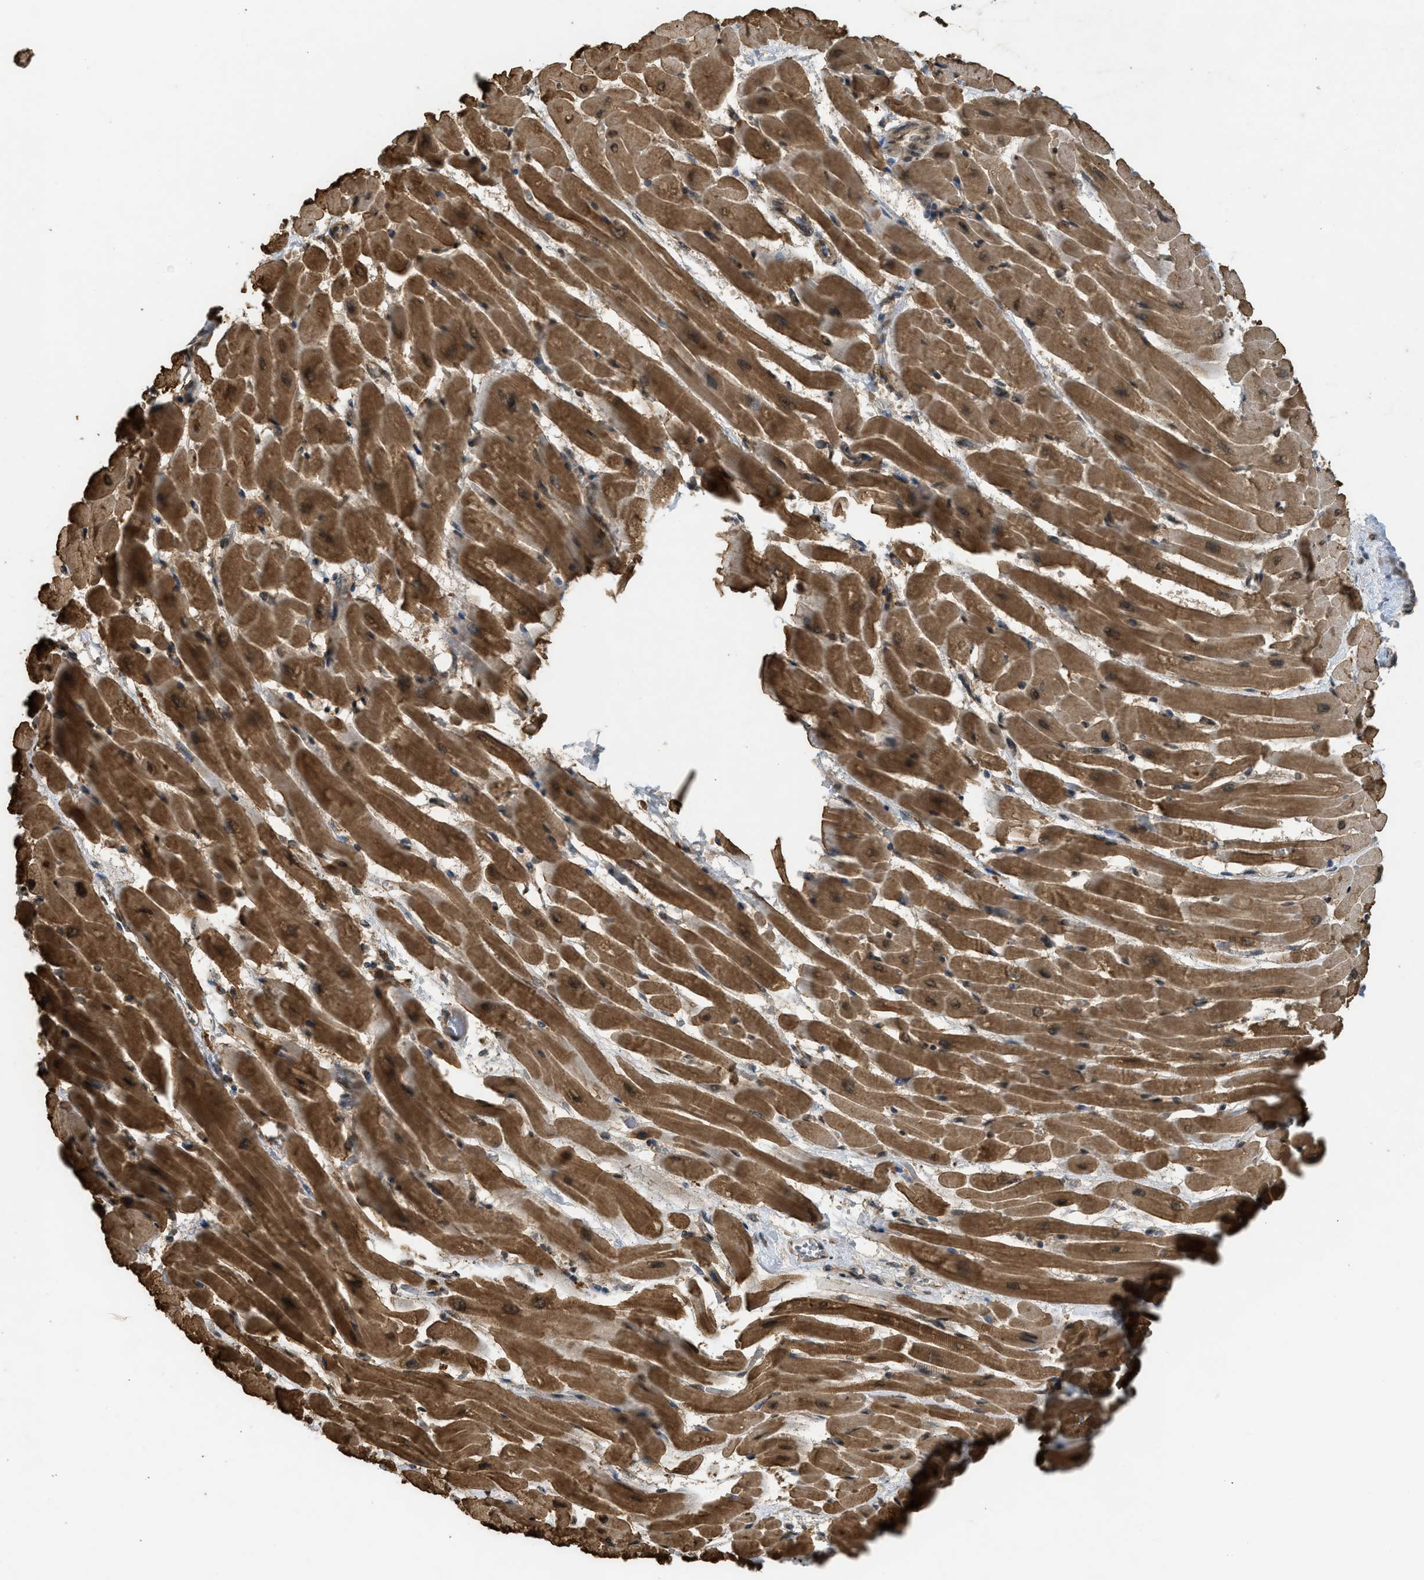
{"staining": {"intensity": "moderate", "quantity": ">75%", "location": "cytoplasmic/membranous"}, "tissue": "heart muscle", "cell_type": "Cardiomyocytes", "image_type": "normal", "snomed": [{"axis": "morphology", "description": "Normal tissue, NOS"}, {"axis": "topography", "description": "Heart"}], "caption": "Heart muscle stained with DAB IHC displays medium levels of moderate cytoplasmic/membranous positivity in about >75% of cardiomyocytes.", "gene": "ADCY8", "patient": {"sex": "male", "age": 45}}